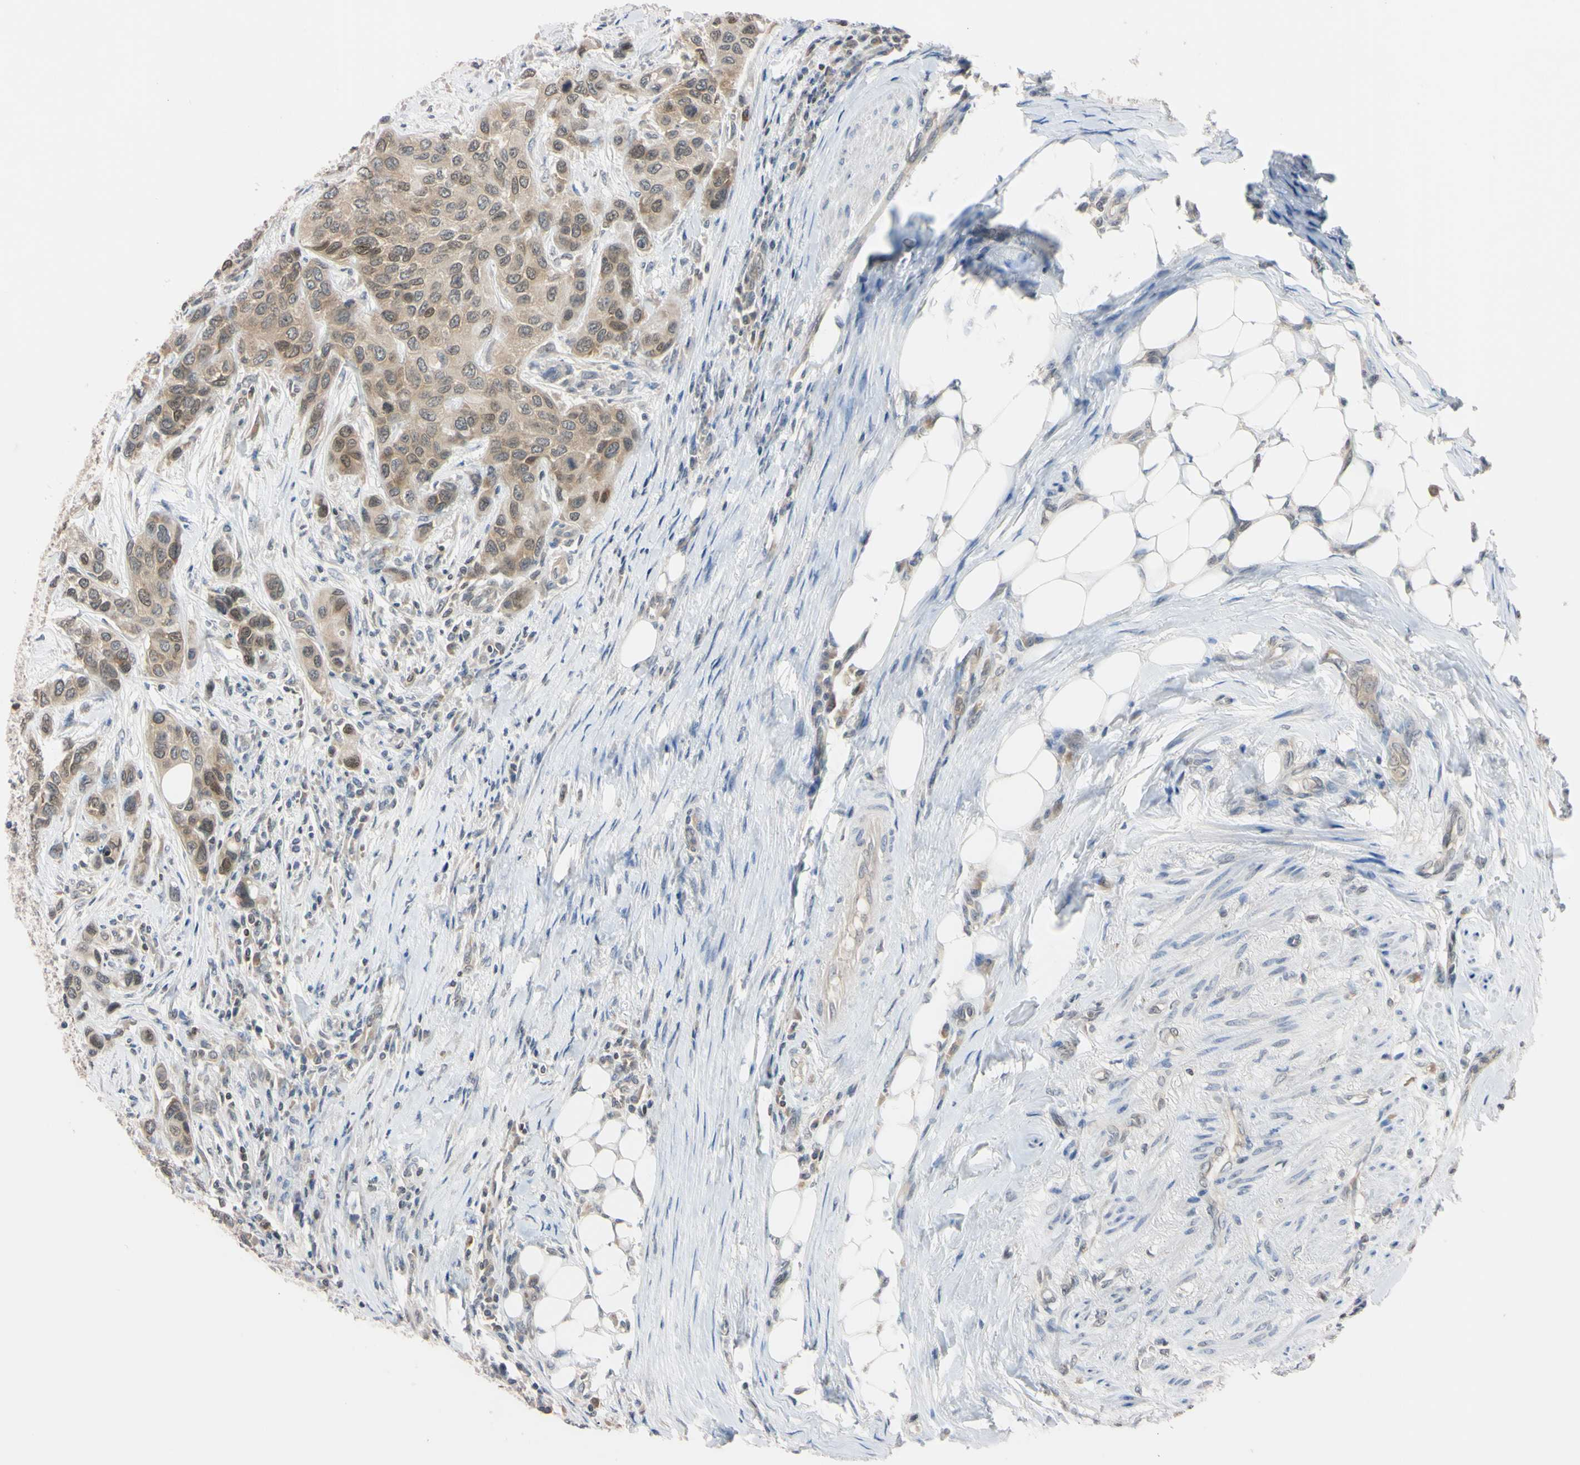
{"staining": {"intensity": "weak", "quantity": "25%-75%", "location": "cytoplasmic/membranous,nuclear"}, "tissue": "urothelial cancer", "cell_type": "Tumor cells", "image_type": "cancer", "snomed": [{"axis": "morphology", "description": "Urothelial carcinoma, High grade"}, {"axis": "topography", "description": "Urinary bladder"}], "caption": "Protein expression analysis of high-grade urothelial carcinoma demonstrates weak cytoplasmic/membranous and nuclear positivity in about 25%-75% of tumor cells.", "gene": "UBE2I", "patient": {"sex": "female", "age": 56}}